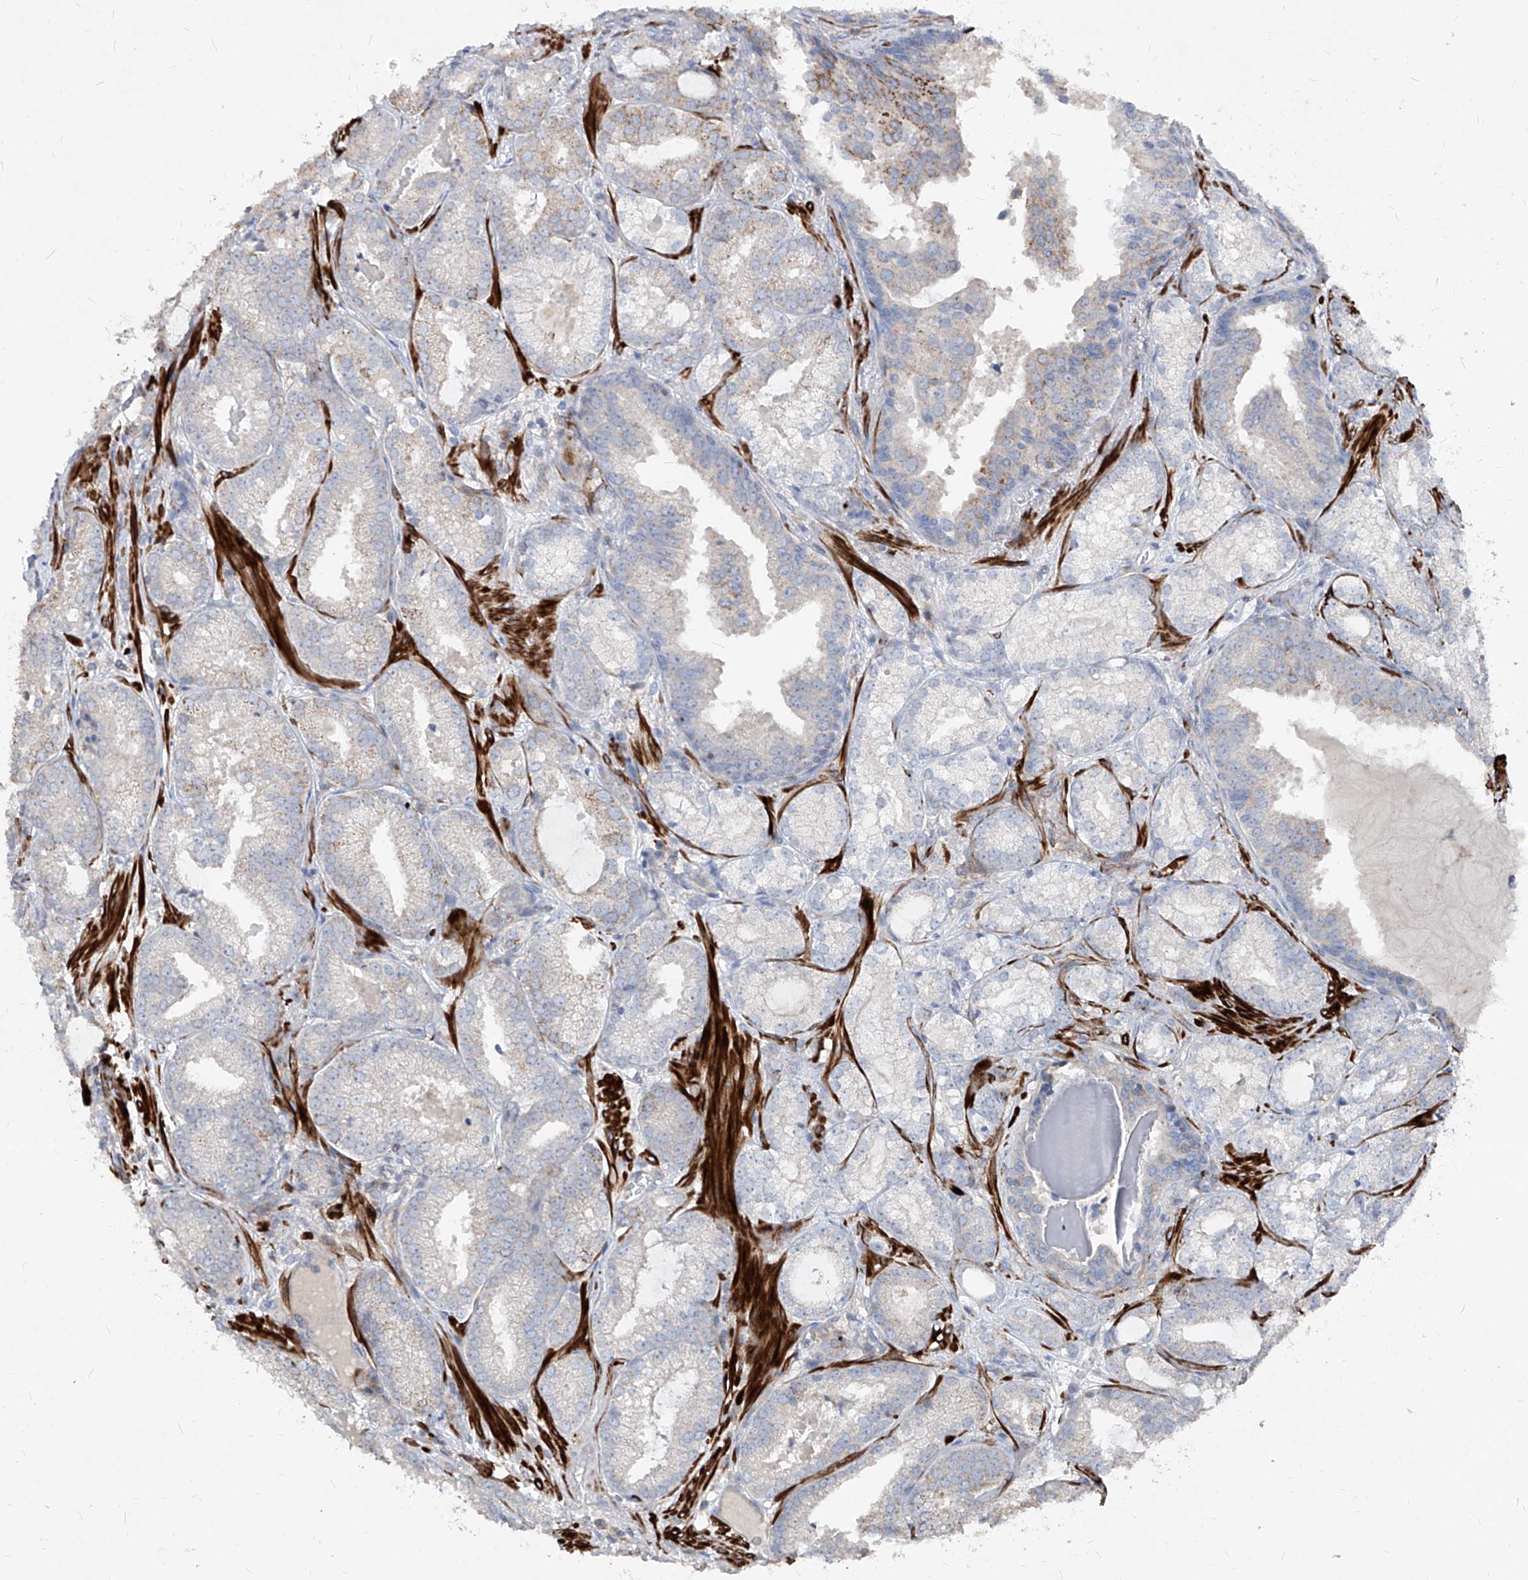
{"staining": {"intensity": "weak", "quantity": "<25%", "location": "cytoplasmic/membranous"}, "tissue": "prostate cancer", "cell_type": "Tumor cells", "image_type": "cancer", "snomed": [{"axis": "morphology", "description": "Normal morphology"}, {"axis": "morphology", "description": "Adenocarcinoma, Low grade"}, {"axis": "topography", "description": "Prostate"}], "caption": "Image shows no protein staining in tumor cells of low-grade adenocarcinoma (prostate) tissue.", "gene": "UFD1", "patient": {"sex": "male", "age": 72}}